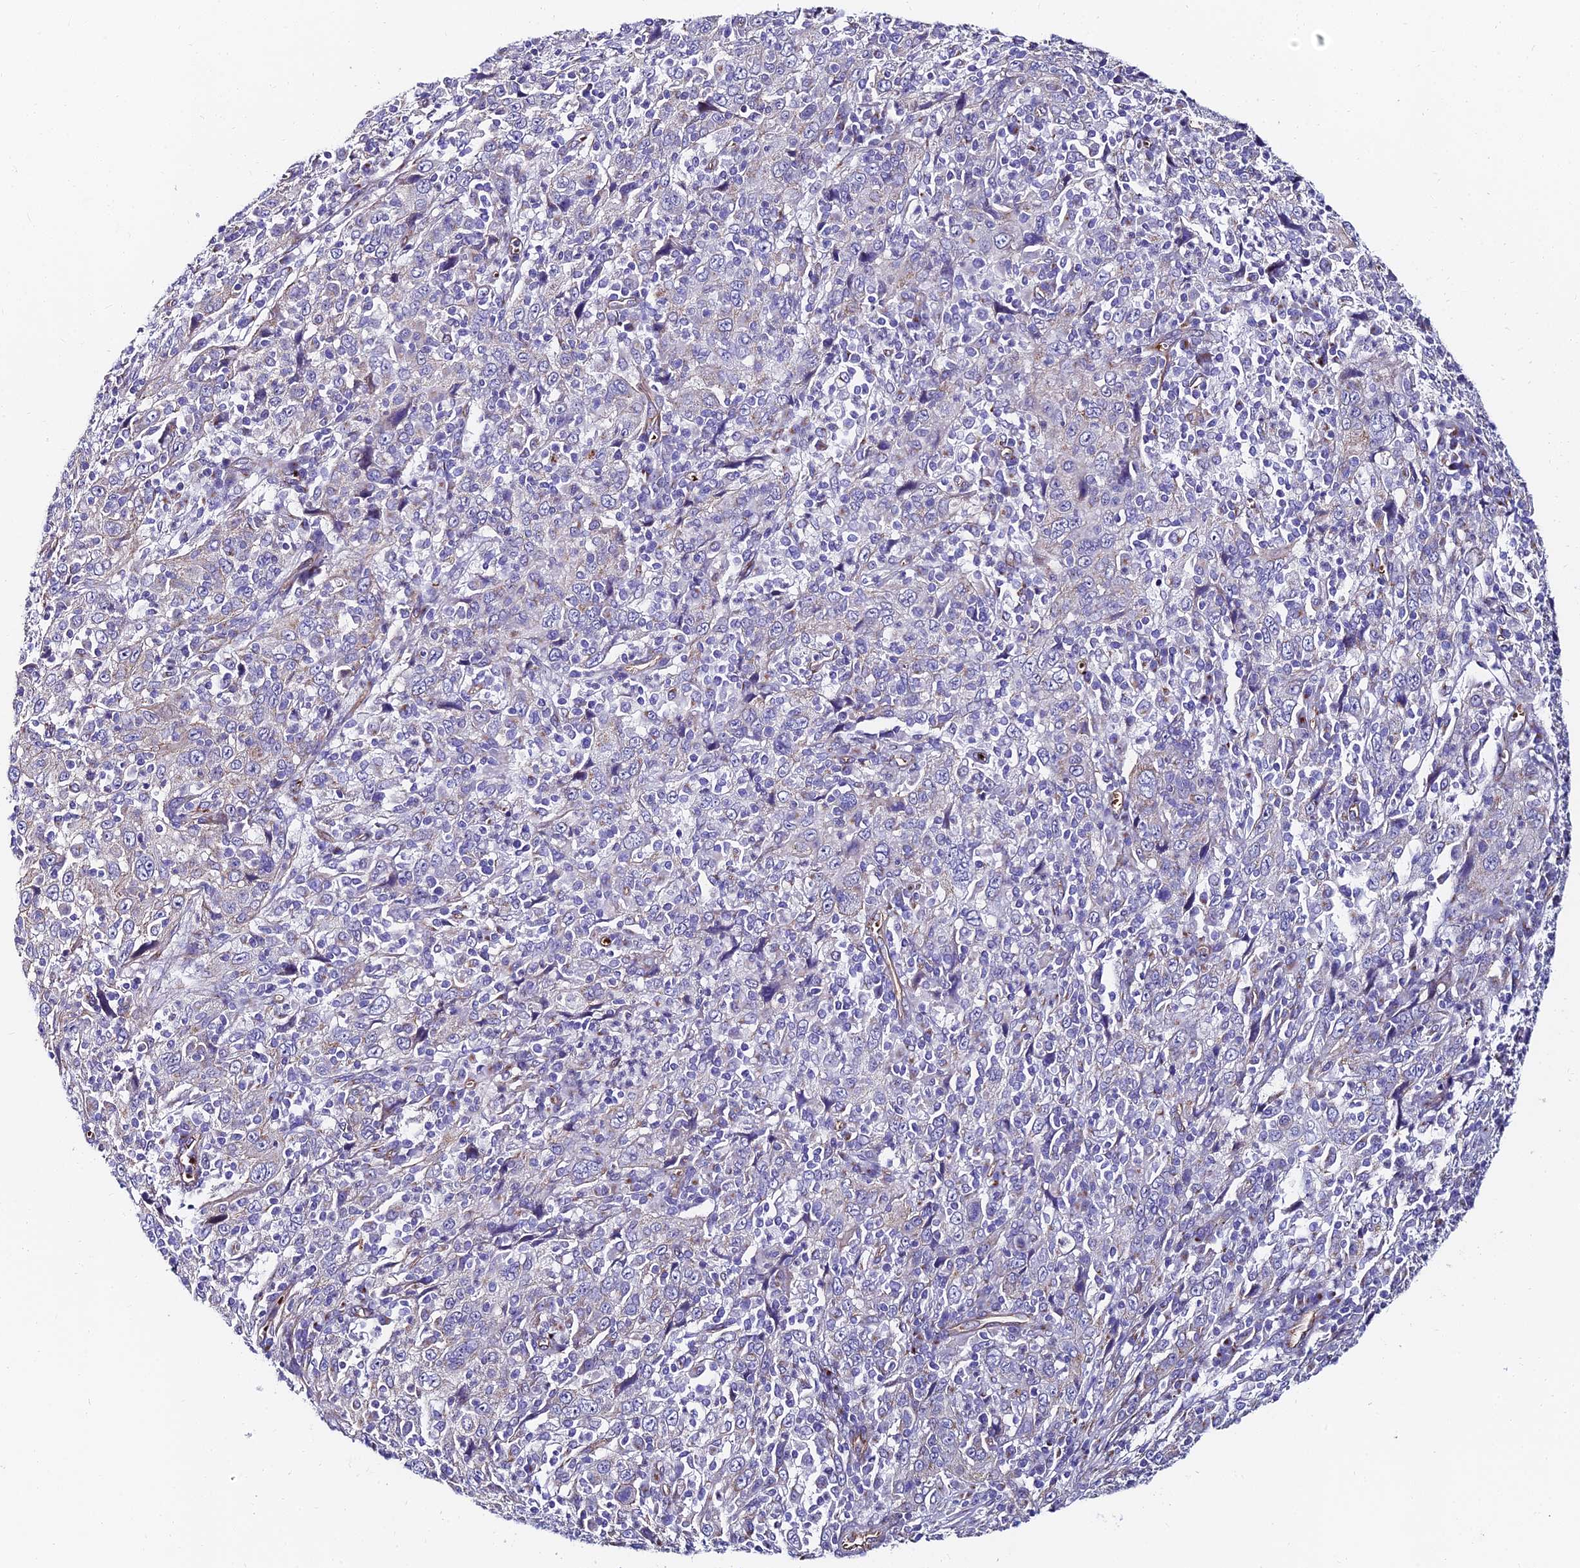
{"staining": {"intensity": "weak", "quantity": "<25%", "location": "cytoplasmic/membranous"}, "tissue": "cervical cancer", "cell_type": "Tumor cells", "image_type": "cancer", "snomed": [{"axis": "morphology", "description": "Squamous cell carcinoma, NOS"}, {"axis": "topography", "description": "Cervix"}], "caption": "DAB (3,3'-diaminobenzidine) immunohistochemical staining of human squamous cell carcinoma (cervical) reveals no significant positivity in tumor cells. (DAB (3,3'-diaminobenzidine) IHC visualized using brightfield microscopy, high magnification).", "gene": "ADGRF3", "patient": {"sex": "female", "age": 46}}